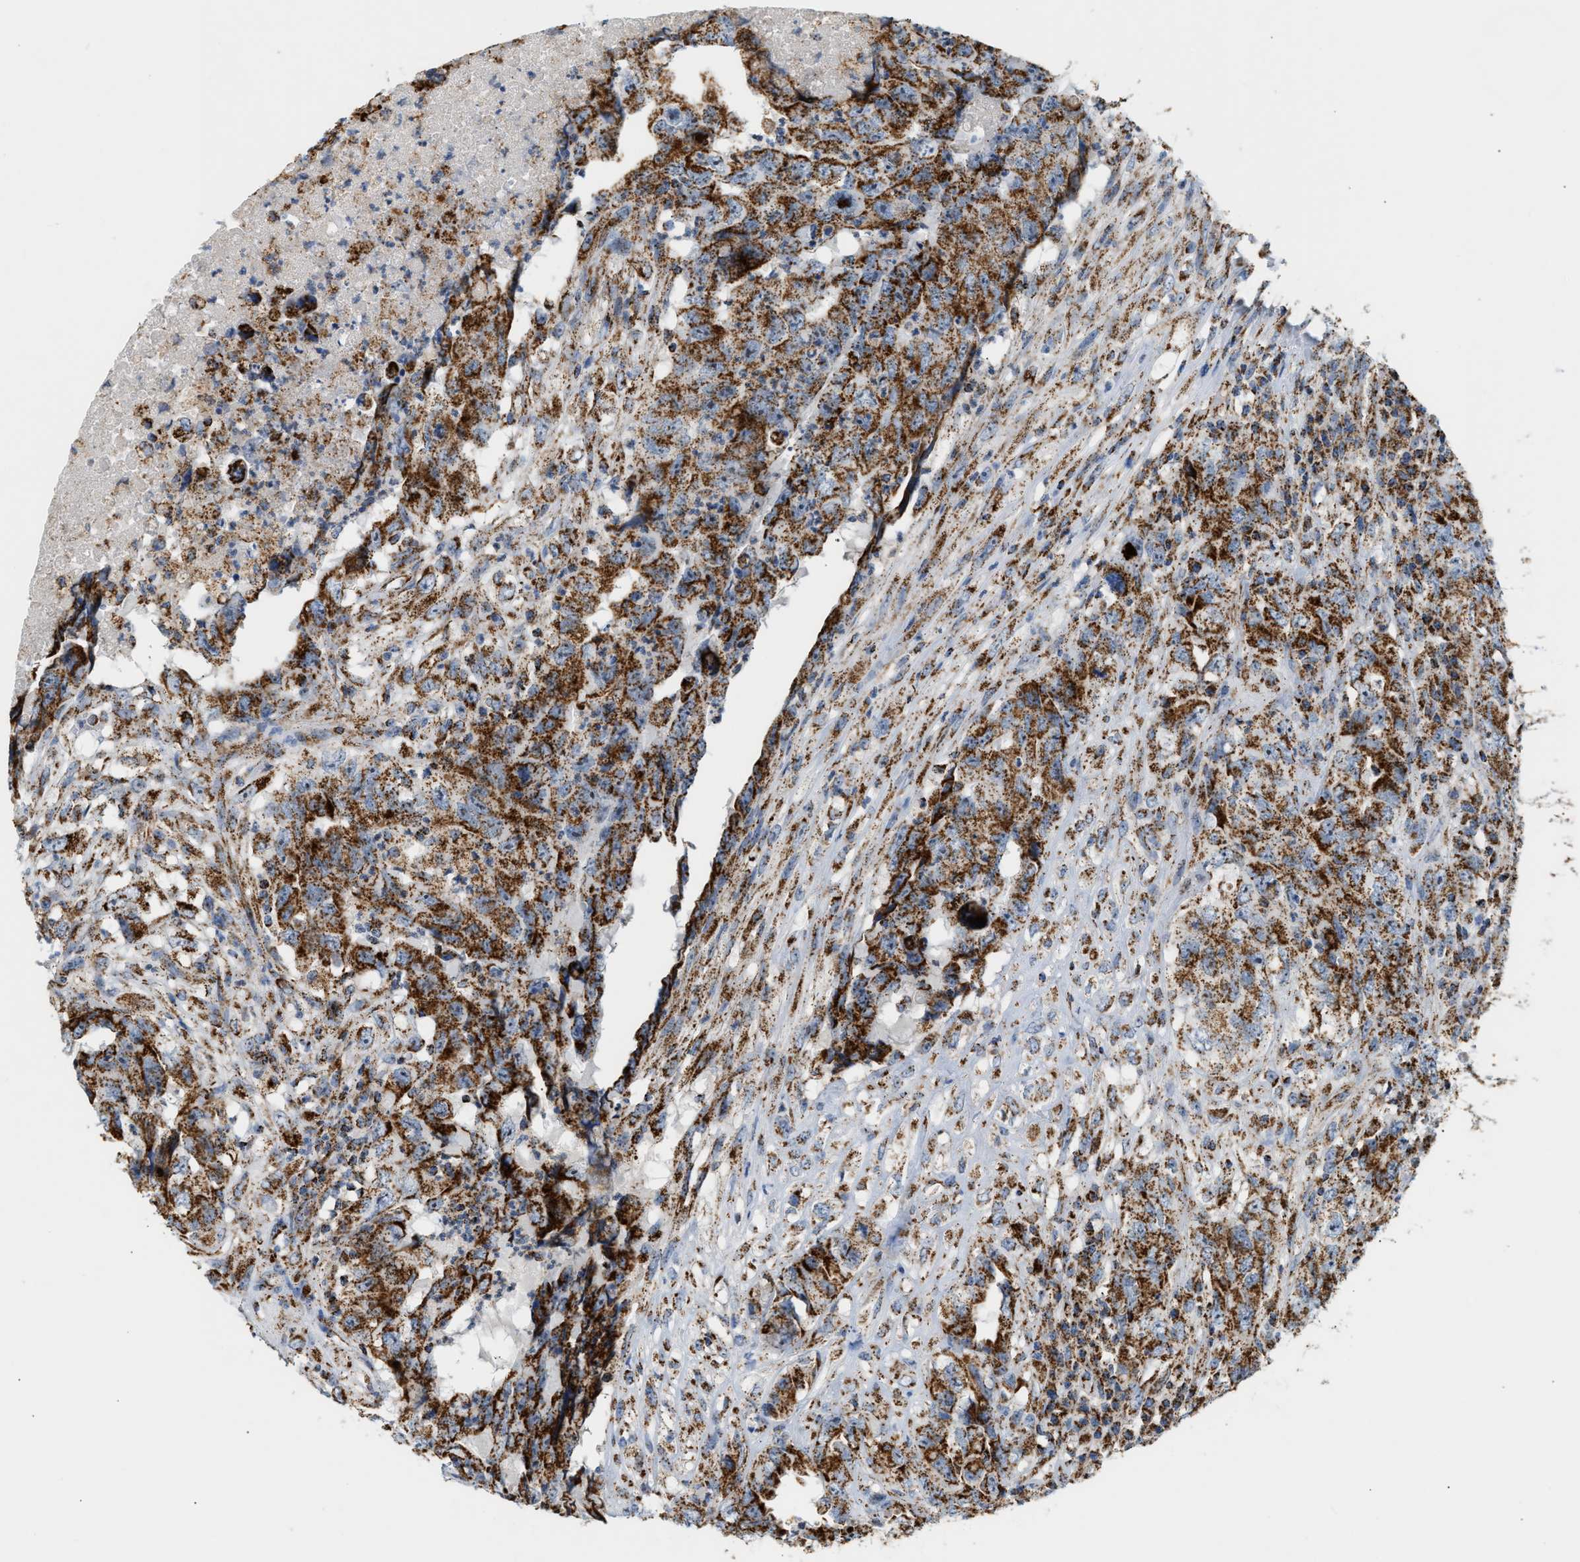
{"staining": {"intensity": "strong", "quantity": ">75%", "location": "cytoplasmic/membranous"}, "tissue": "testis cancer", "cell_type": "Tumor cells", "image_type": "cancer", "snomed": [{"axis": "morphology", "description": "Carcinoma, Embryonal, NOS"}, {"axis": "topography", "description": "Testis"}], "caption": "Brown immunohistochemical staining in human testis cancer reveals strong cytoplasmic/membranous staining in about >75% of tumor cells.", "gene": "OGDH", "patient": {"sex": "male", "age": 32}}